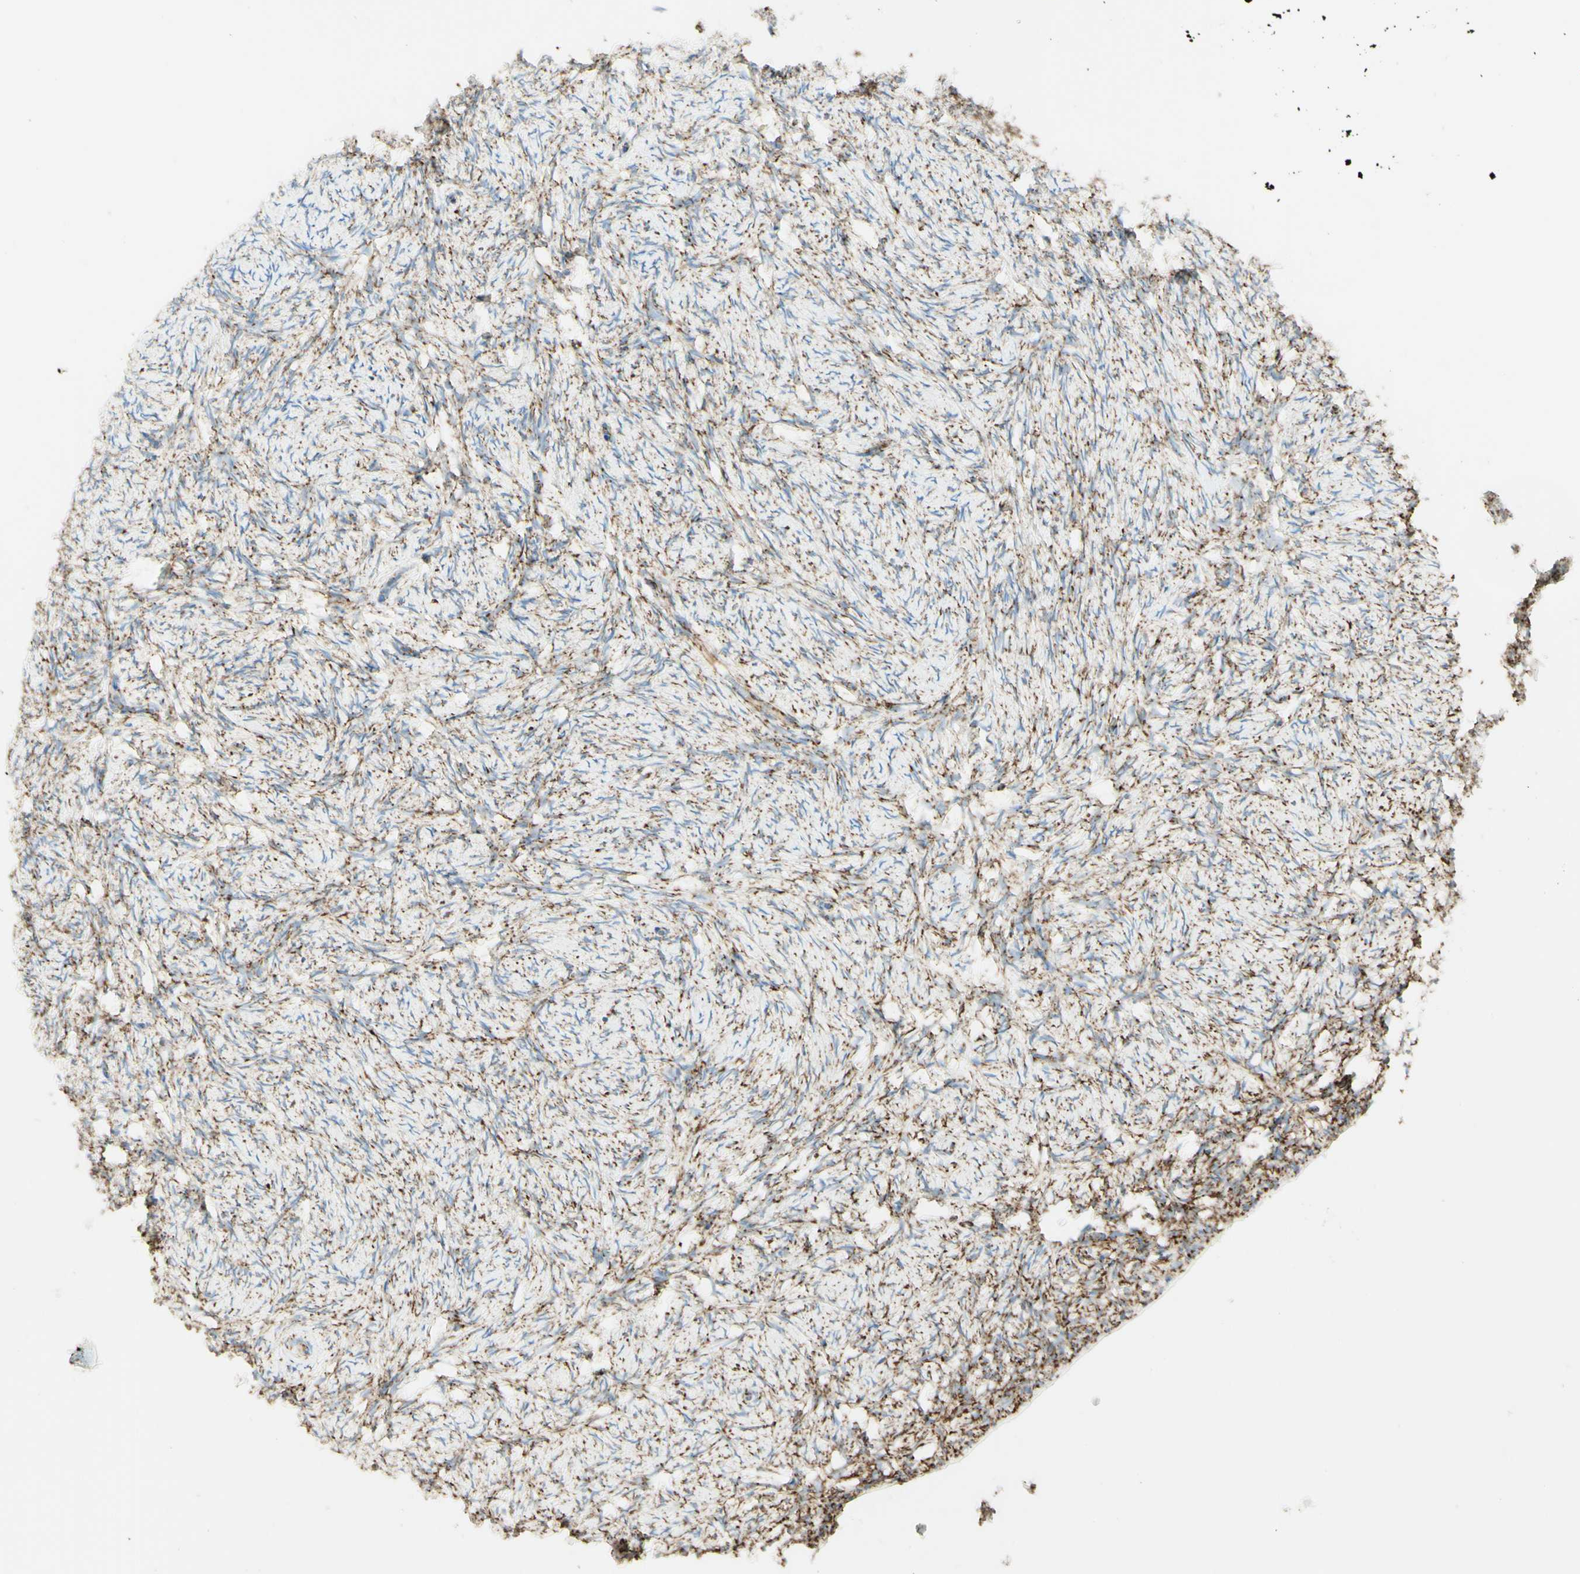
{"staining": {"intensity": "moderate", "quantity": ">75%", "location": "cytoplasmic/membranous"}, "tissue": "ovary", "cell_type": "Follicle cells", "image_type": "normal", "snomed": [{"axis": "morphology", "description": "Normal tissue, NOS"}, {"axis": "topography", "description": "Ovary"}], "caption": "Protein expression analysis of normal ovary reveals moderate cytoplasmic/membranous positivity in approximately >75% of follicle cells.", "gene": "ARMC10", "patient": {"sex": "female", "age": 60}}